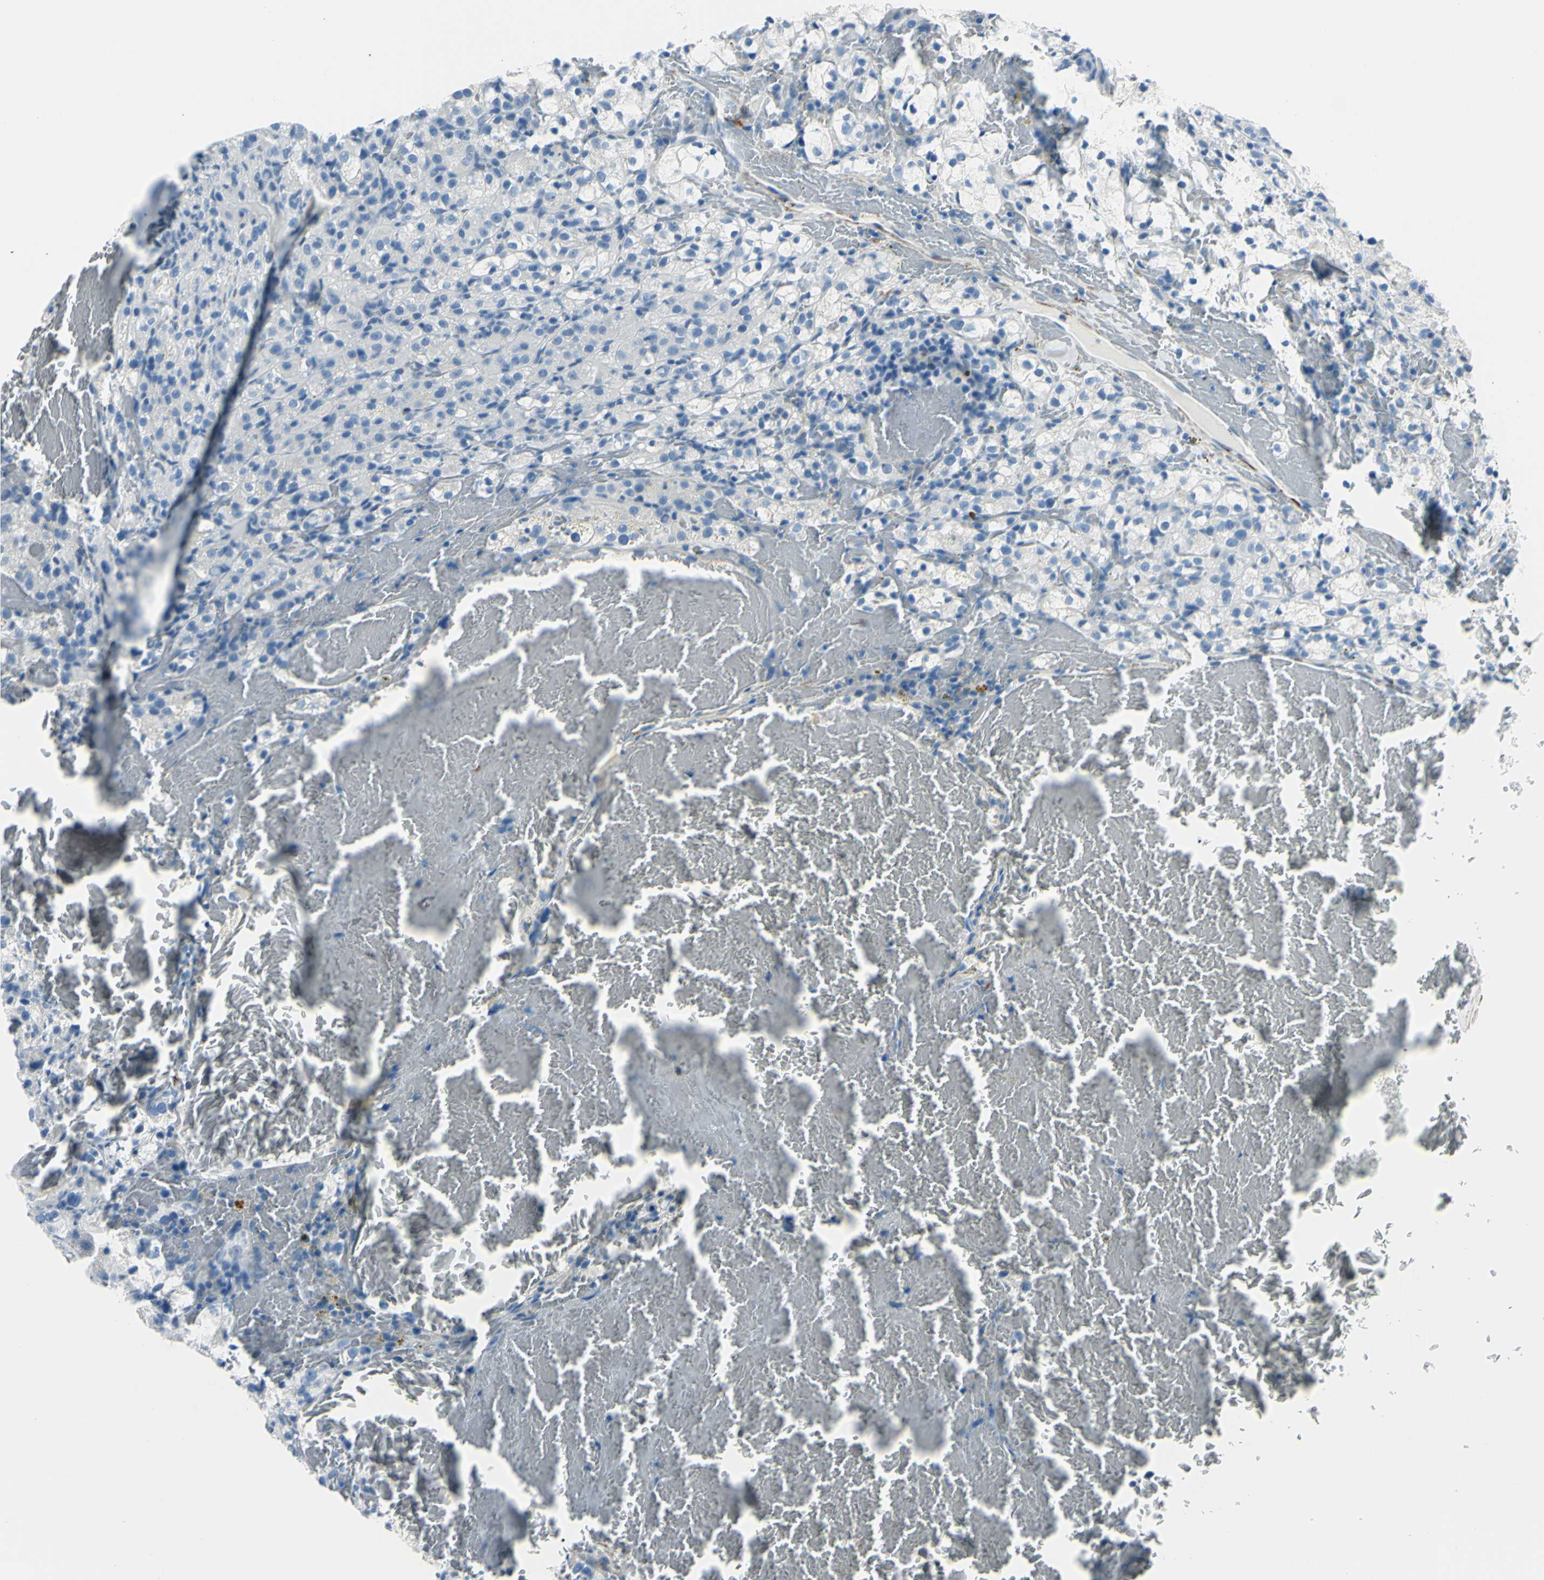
{"staining": {"intensity": "negative", "quantity": "none", "location": "none"}, "tissue": "renal cancer", "cell_type": "Tumor cells", "image_type": "cancer", "snomed": [{"axis": "morphology", "description": "Adenocarcinoma, NOS"}, {"axis": "topography", "description": "Kidney"}], "caption": "Tumor cells are negative for brown protein staining in renal adenocarcinoma.", "gene": "CDH15", "patient": {"sex": "male", "age": 61}}